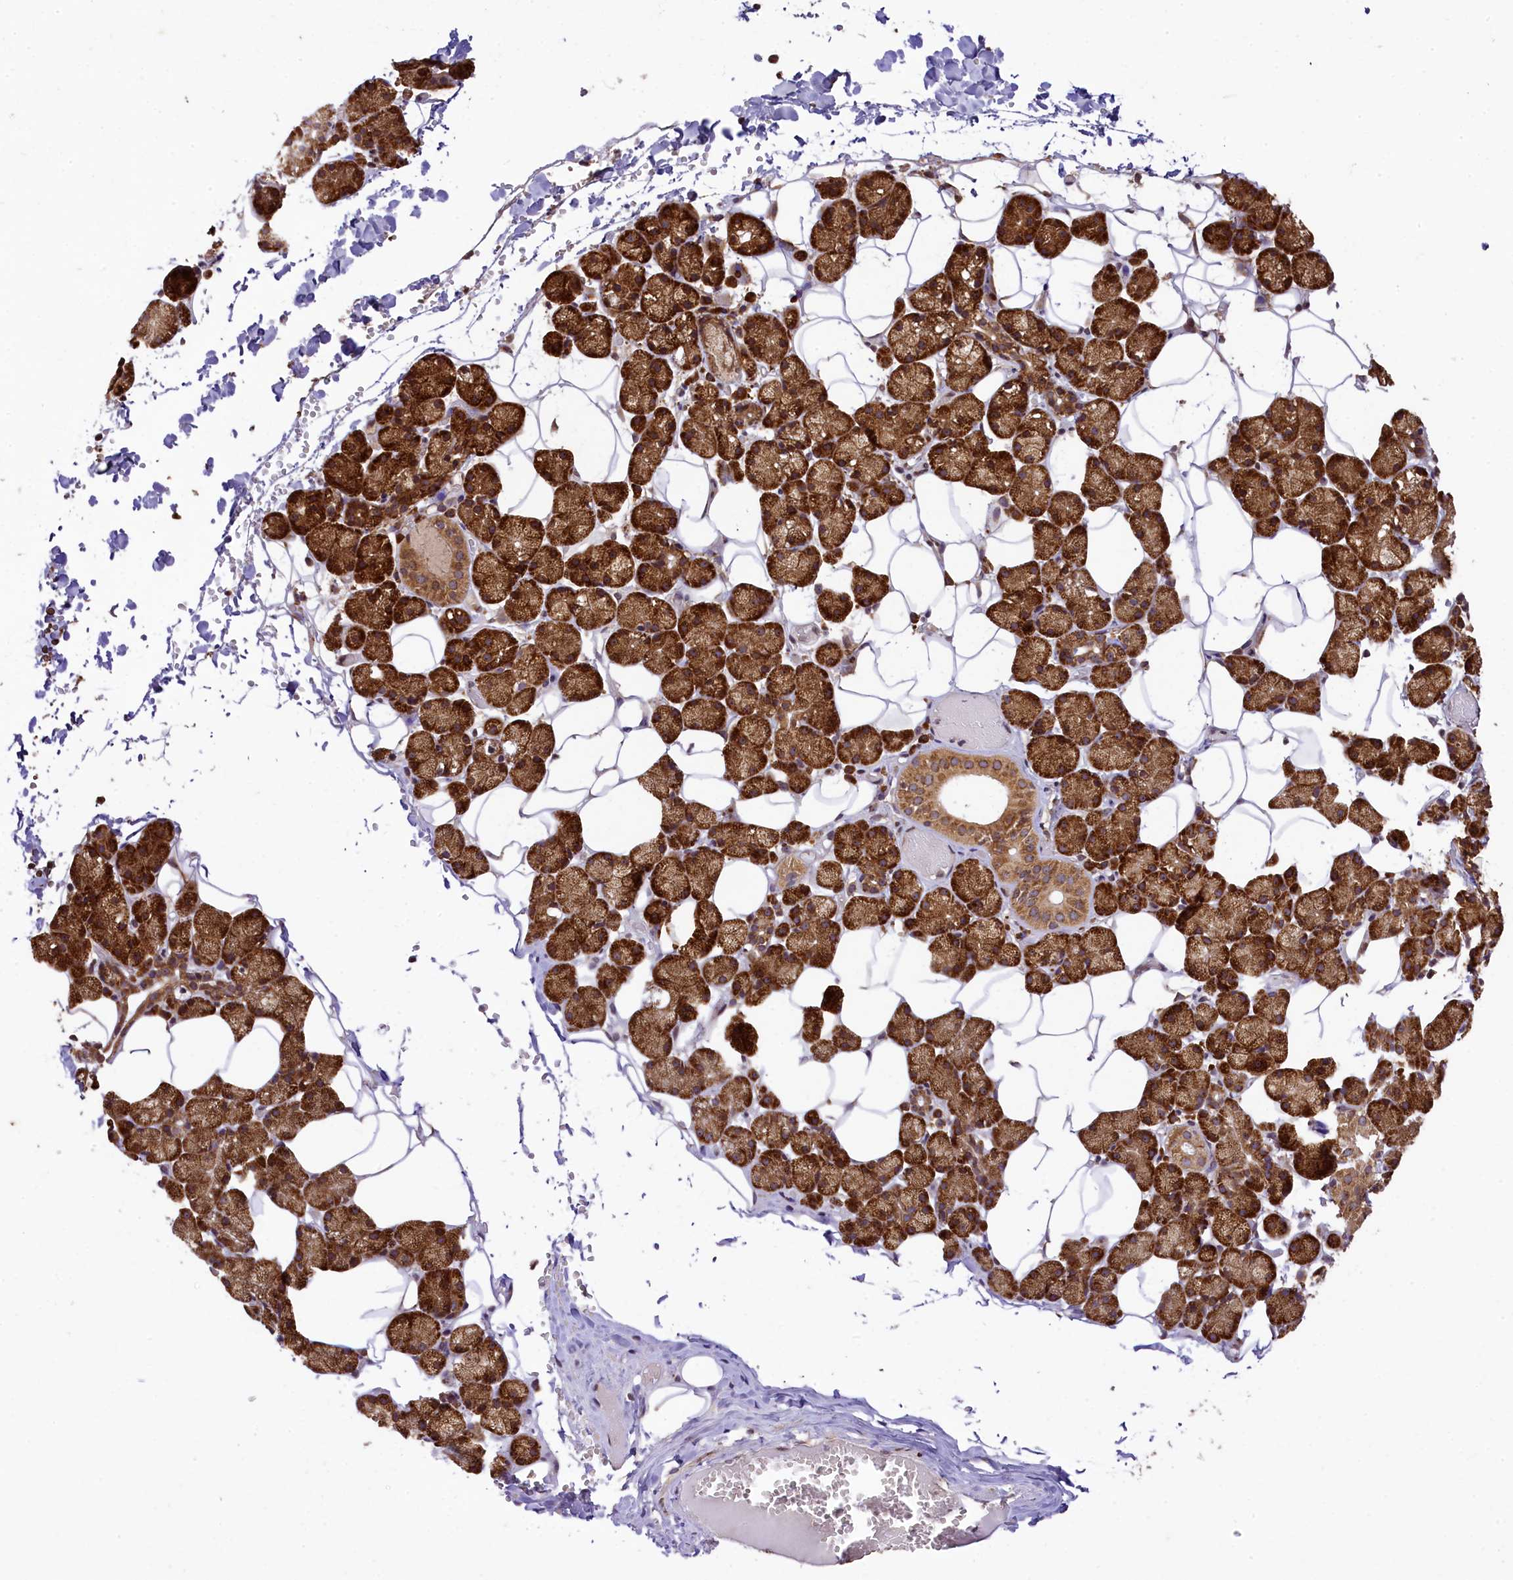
{"staining": {"intensity": "moderate", "quantity": ">75%", "location": "cytoplasmic/membranous"}, "tissue": "salivary gland", "cell_type": "Glandular cells", "image_type": "normal", "snomed": [{"axis": "morphology", "description": "Normal tissue, NOS"}, {"axis": "topography", "description": "Salivary gland"}], "caption": "Protein expression by immunohistochemistry exhibits moderate cytoplasmic/membranous positivity in about >75% of glandular cells in normal salivary gland.", "gene": "LARP4", "patient": {"sex": "female", "age": 33}}